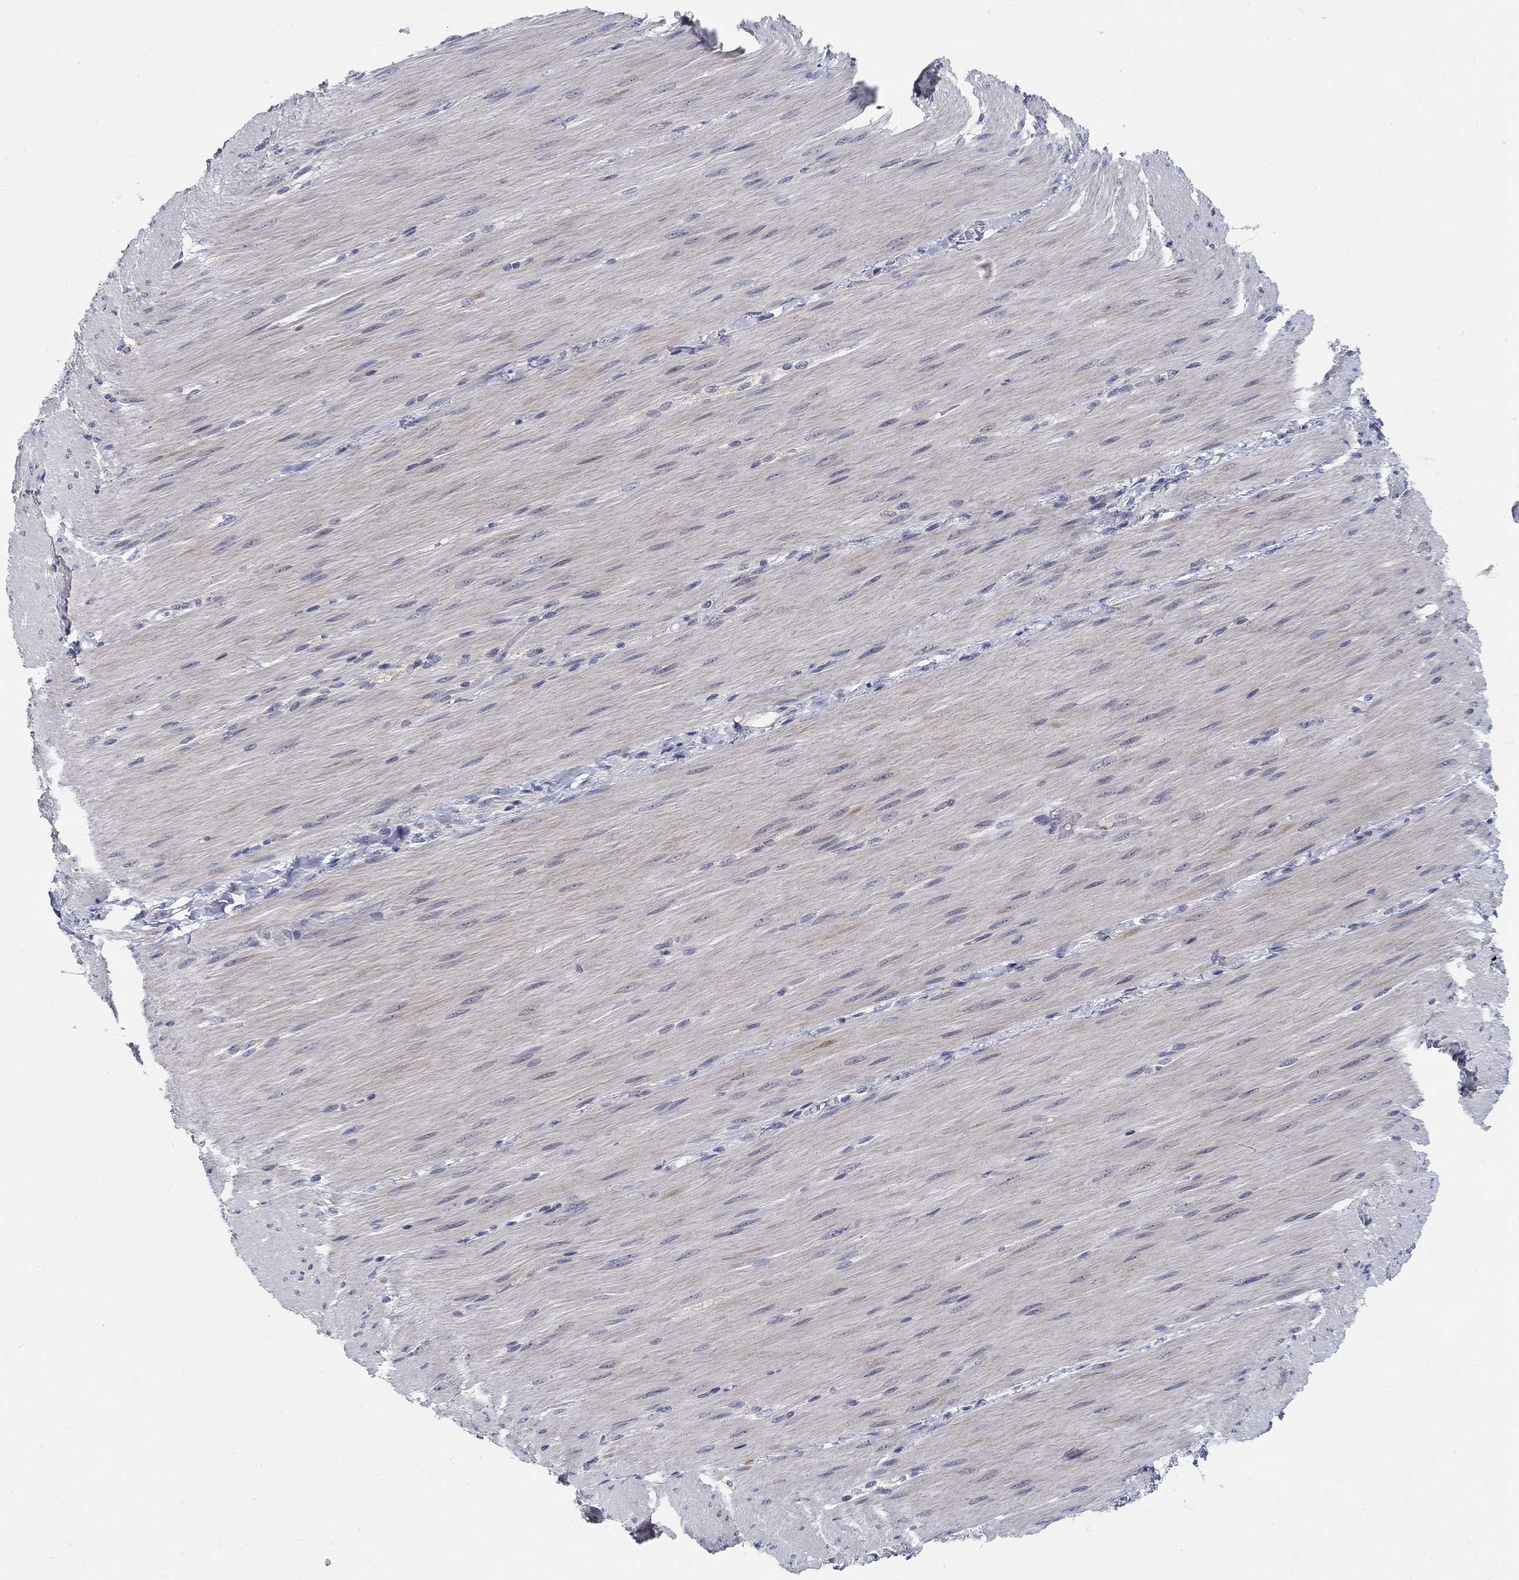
{"staining": {"intensity": "negative", "quantity": "none", "location": "none"}, "tissue": "adipose tissue", "cell_type": "Adipocytes", "image_type": "normal", "snomed": [{"axis": "morphology", "description": "Normal tissue, NOS"}, {"axis": "topography", "description": "Smooth muscle"}, {"axis": "topography", "description": "Duodenum"}, {"axis": "topography", "description": "Peripheral nerve tissue"}], "caption": "Immunohistochemistry photomicrograph of unremarkable adipose tissue stained for a protein (brown), which displays no expression in adipocytes.", "gene": "SMIM18", "patient": {"sex": "female", "age": 61}}